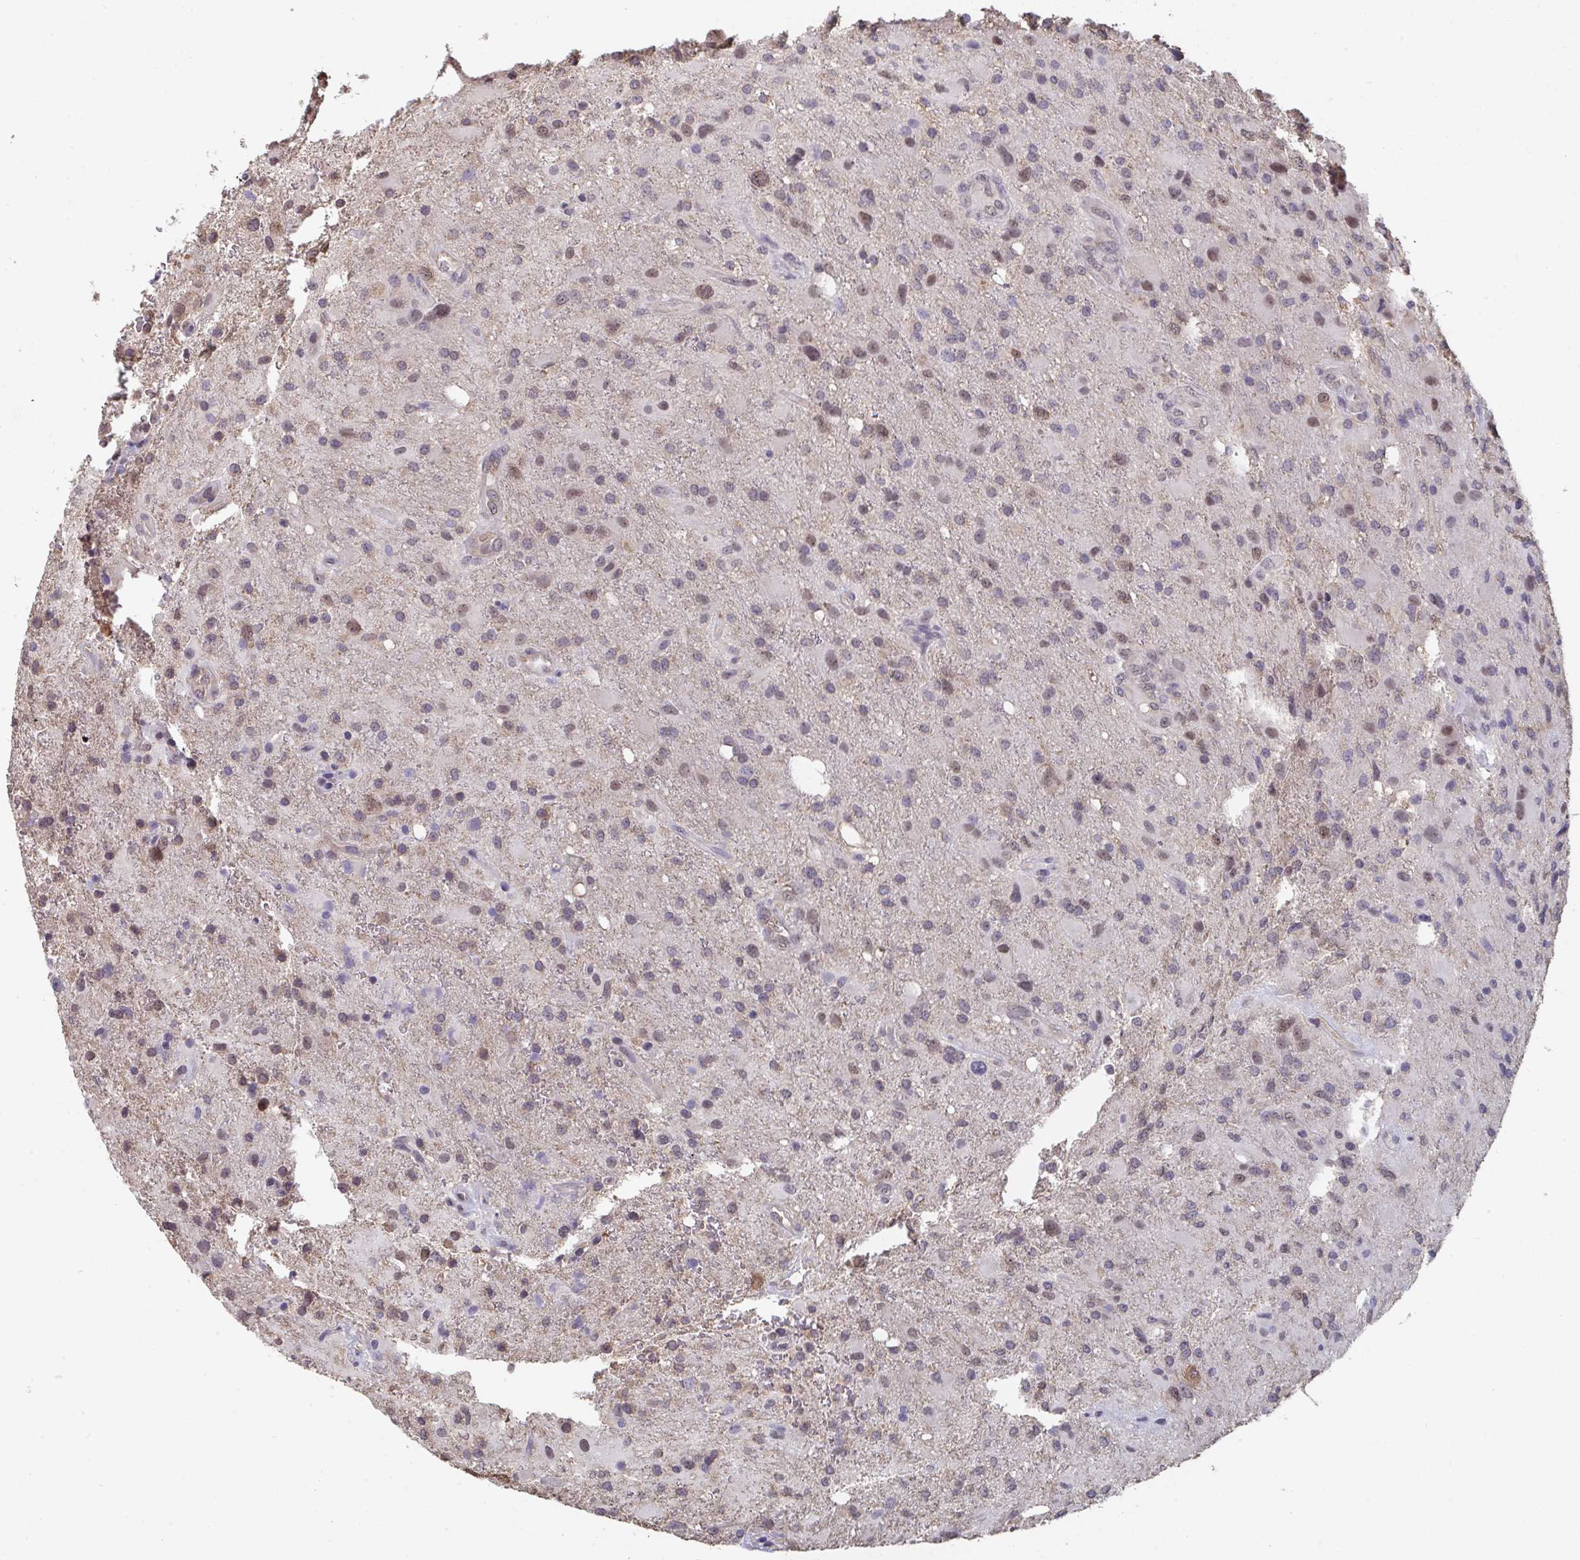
{"staining": {"intensity": "weak", "quantity": "<25%", "location": "nuclear"}, "tissue": "glioma", "cell_type": "Tumor cells", "image_type": "cancer", "snomed": [{"axis": "morphology", "description": "Glioma, malignant, High grade"}, {"axis": "topography", "description": "Brain"}], "caption": "DAB (3,3'-diaminobenzidine) immunohistochemical staining of human malignant glioma (high-grade) displays no significant staining in tumor cells.", "gene": "LIX1", "patient": {"sex": "male", "age": 53}}